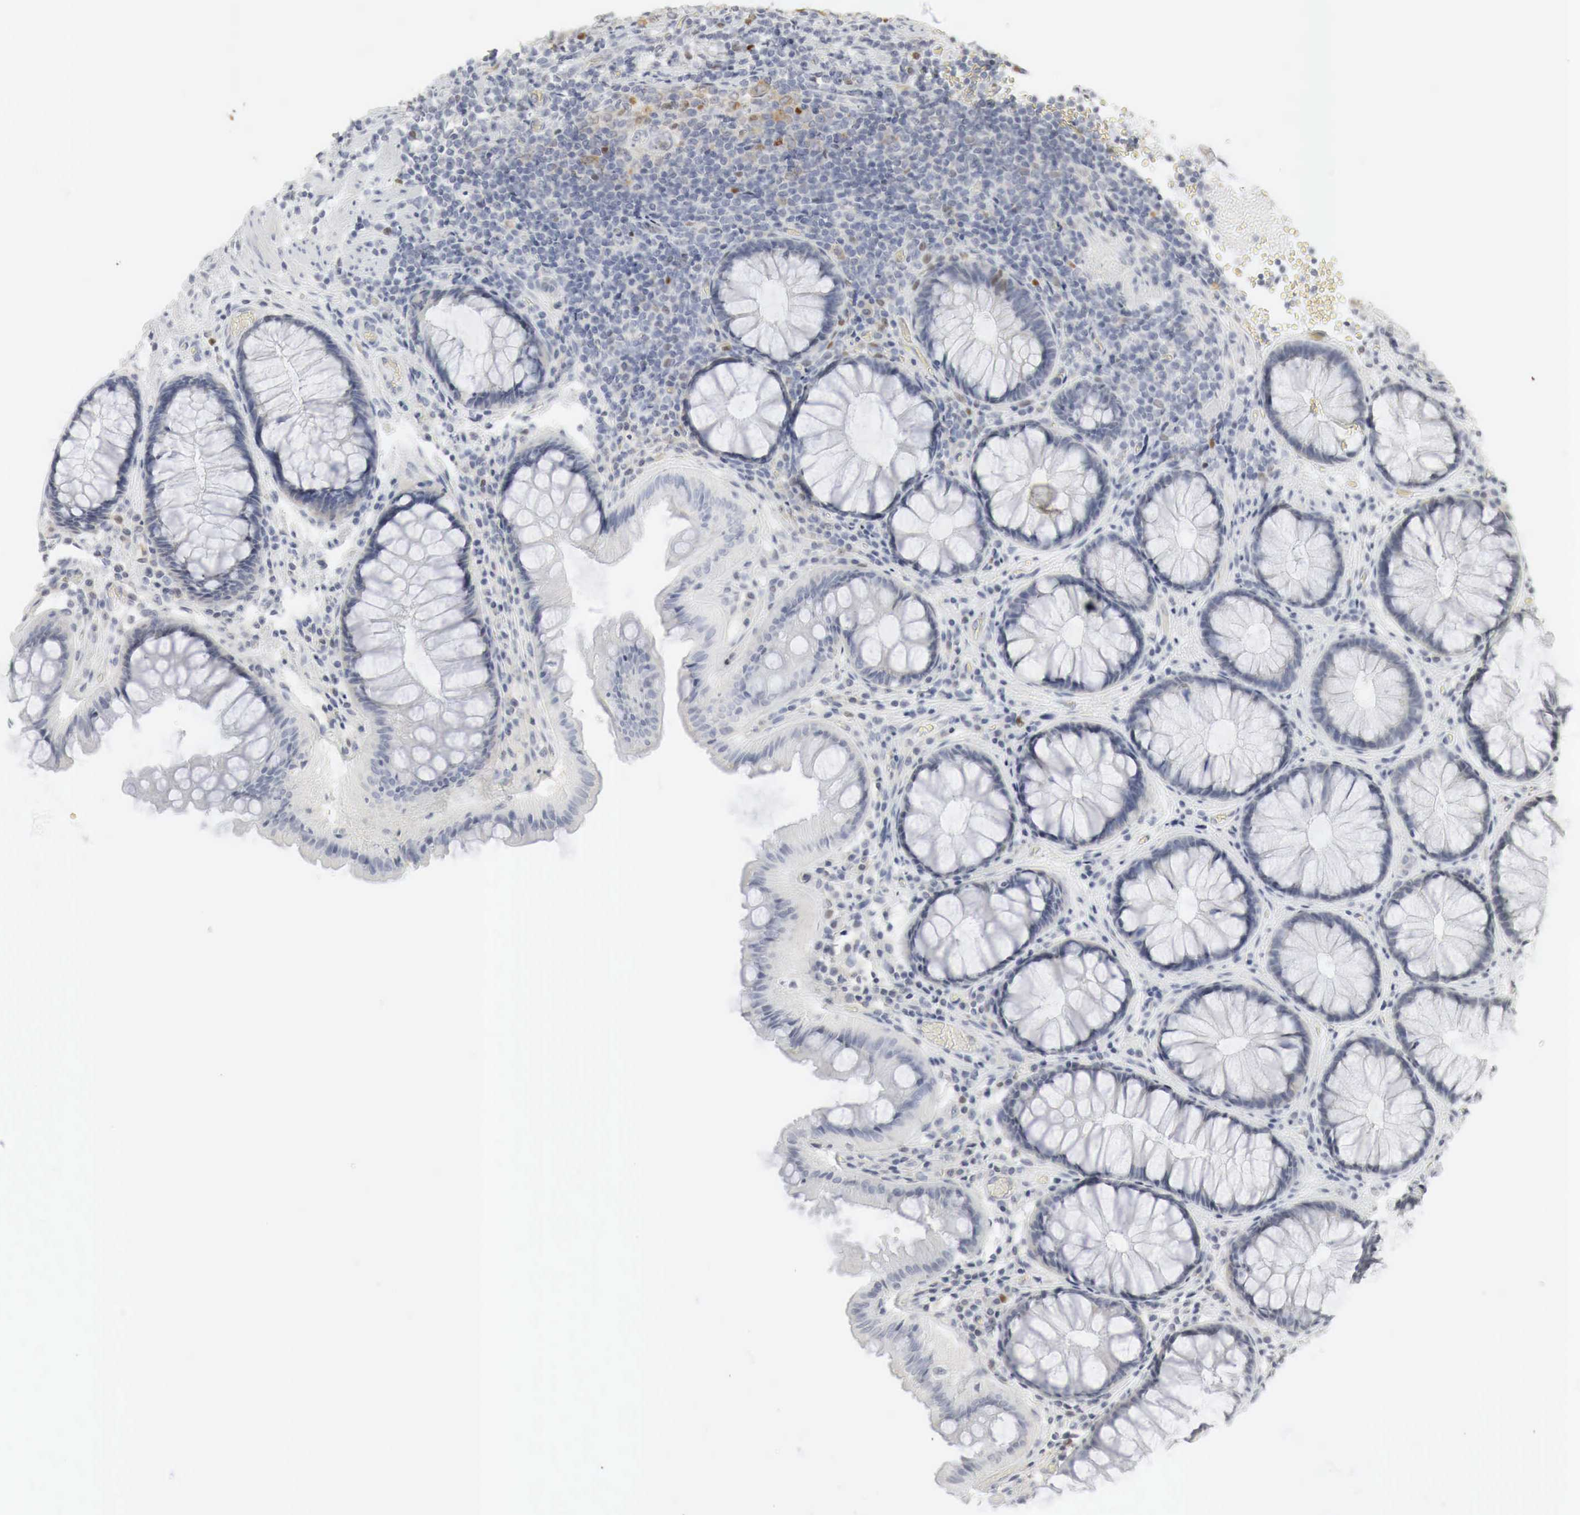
{"staining": {"intensity": "weak", "quantity": "<25%", "location": "cytoplasmic/membranous"}, "tissue": "rectum", "cell_type": "Glandular cells", "image_type": "normal", "snomed": [{"axis": "morphology", "description": "Normal tissue, NOS"}, {"axis": "topography", "description": "Rectum"}], "caption": "Rectum was stained to show a protein in brown. There is no significant expression in glandular cells. Nuclei are stained in blue.", "gene": "TP63", "patient": {"sex": "male", "age": 77}}